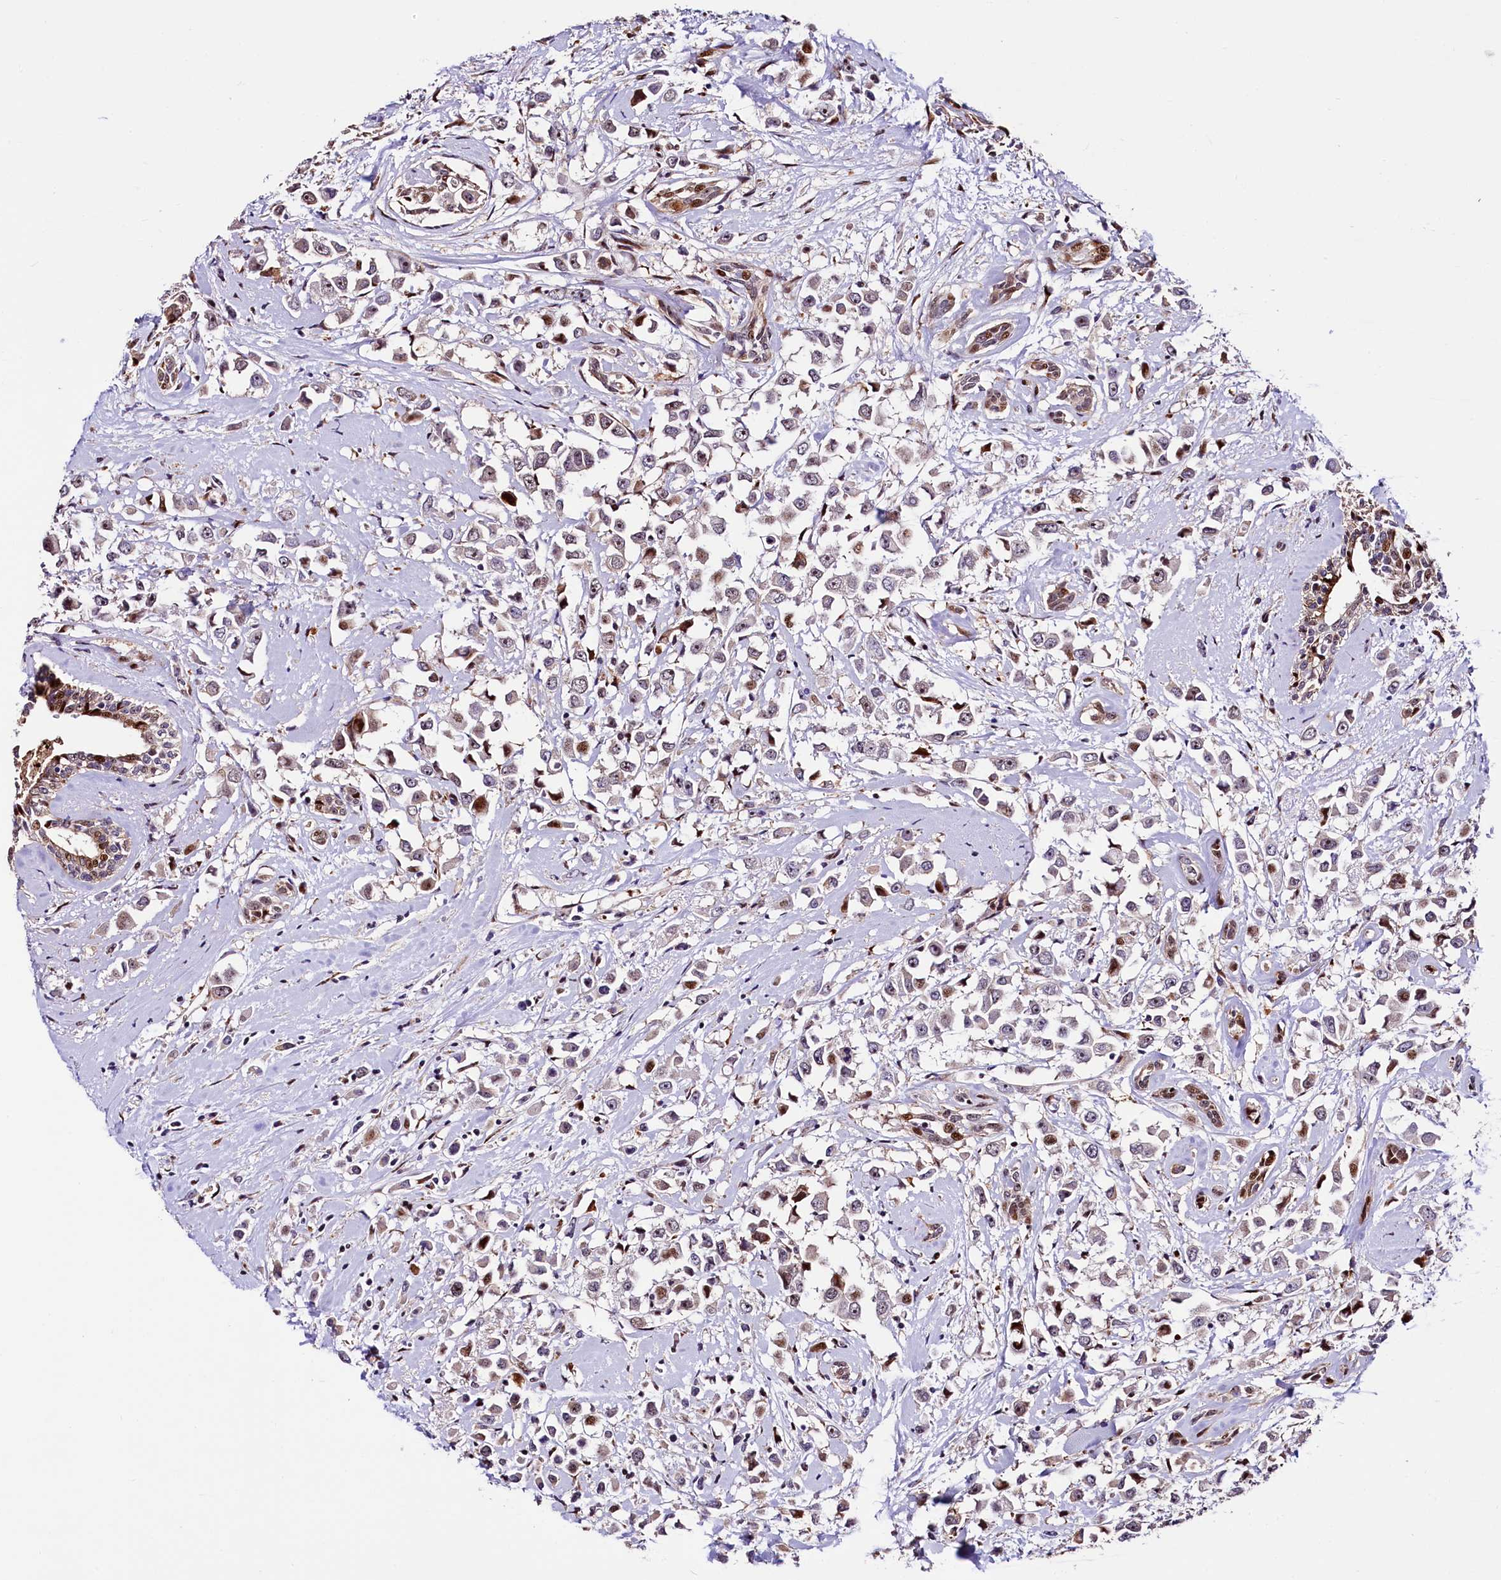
{"staining": {"intensity": "moderate", "quantity": "<25%", "location": "nuclear"}, "tissue": "breast cancer", "cell_type": "Tumor cells", "image_type": "cancer", "snomed": [{"axis": "morphology", "description": "Duct carcinoma"}, {"axis": "topography", "description": "Breast"}], "caption": "Breast infiltrating ductal carcinoma stained with immunohistochemistry exhibits moderate nuclear staining in about <25% of tumor cells. The protein is stained brown, and the nuclei are stained in blue (DAB IHC with brightfield microscopy, high magnification).", "gene": "TRMT112", "patient": {"sex": "female", "age": 87}}